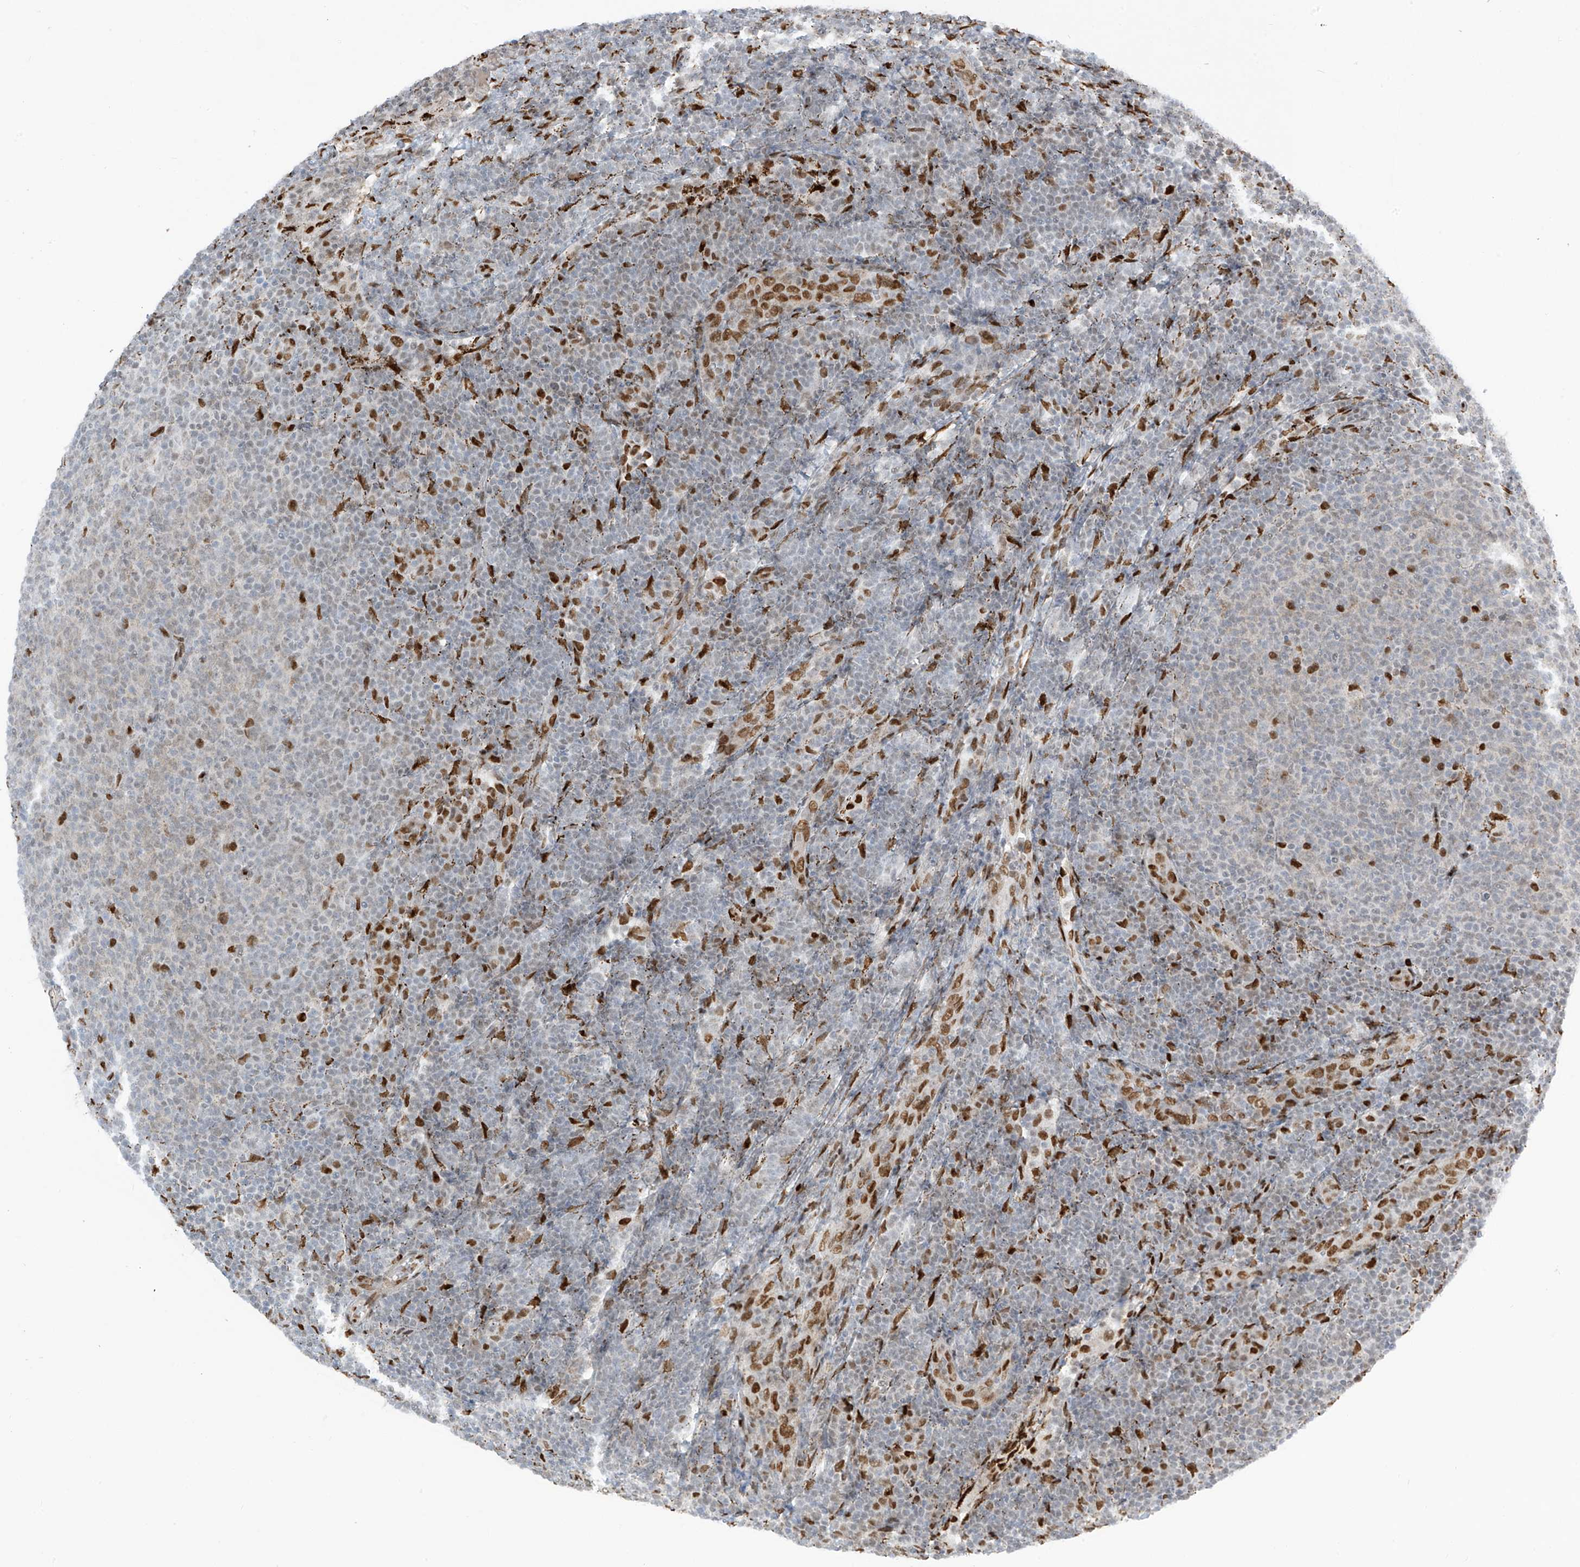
{"staining": {"intensity": "negative", "quantity": "none", "location": "none"}, "tissue": "lymphoma", "cell_type": "Tumor cells", "image_type": "cancer", "snomed": [{"axis": "morphology", "description": "Malignant lymphoma, non-Hodgkin's type, Low grade"}, {"axis": "topography", "description": "Lymph node"}], "caption": "IHC of human malignant lymphoma, non-Hodgkin's type (low-grade) shows no expression in tumor cells.", "gene": "PM20D2", "patient": {"sex": "male", "age": 66}}